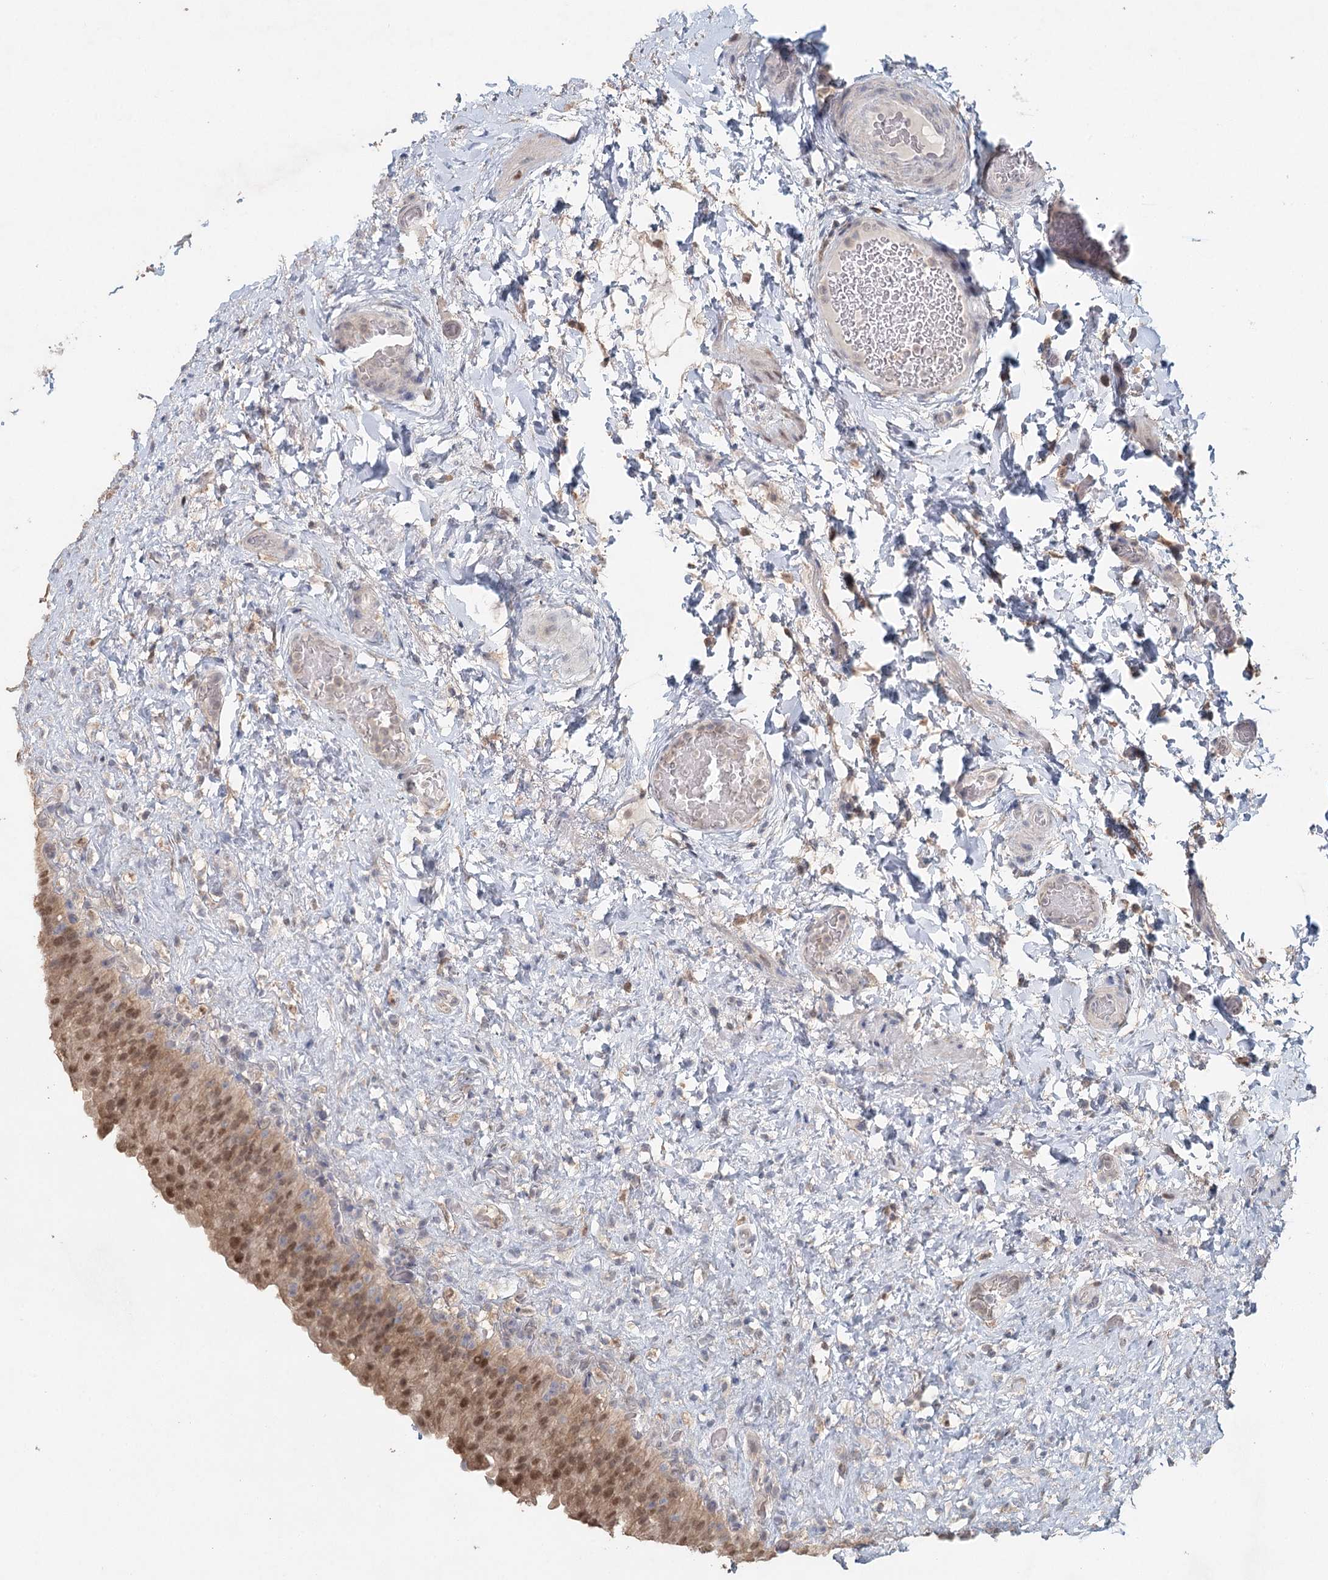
{"staining": {"intensity": "moderate", "quantity": ">75%", "location": "nuclear"}, "tissue": "urinary bladder", "cell_type": "Urothelial cells", "image_type": "normal", "snomed": [{"axis": "morphology", "description": "Normal tissue, NOS"}, {"axis": "topography", "description": "Urinary bladder"}], "caption": "The image exhibits staining of normal urinary bladder, revealing moderate nuclear protein staining (brown color) within urothelial cells.", "gene": "ADK", "patient": {"sex": "female", "age": 27}}